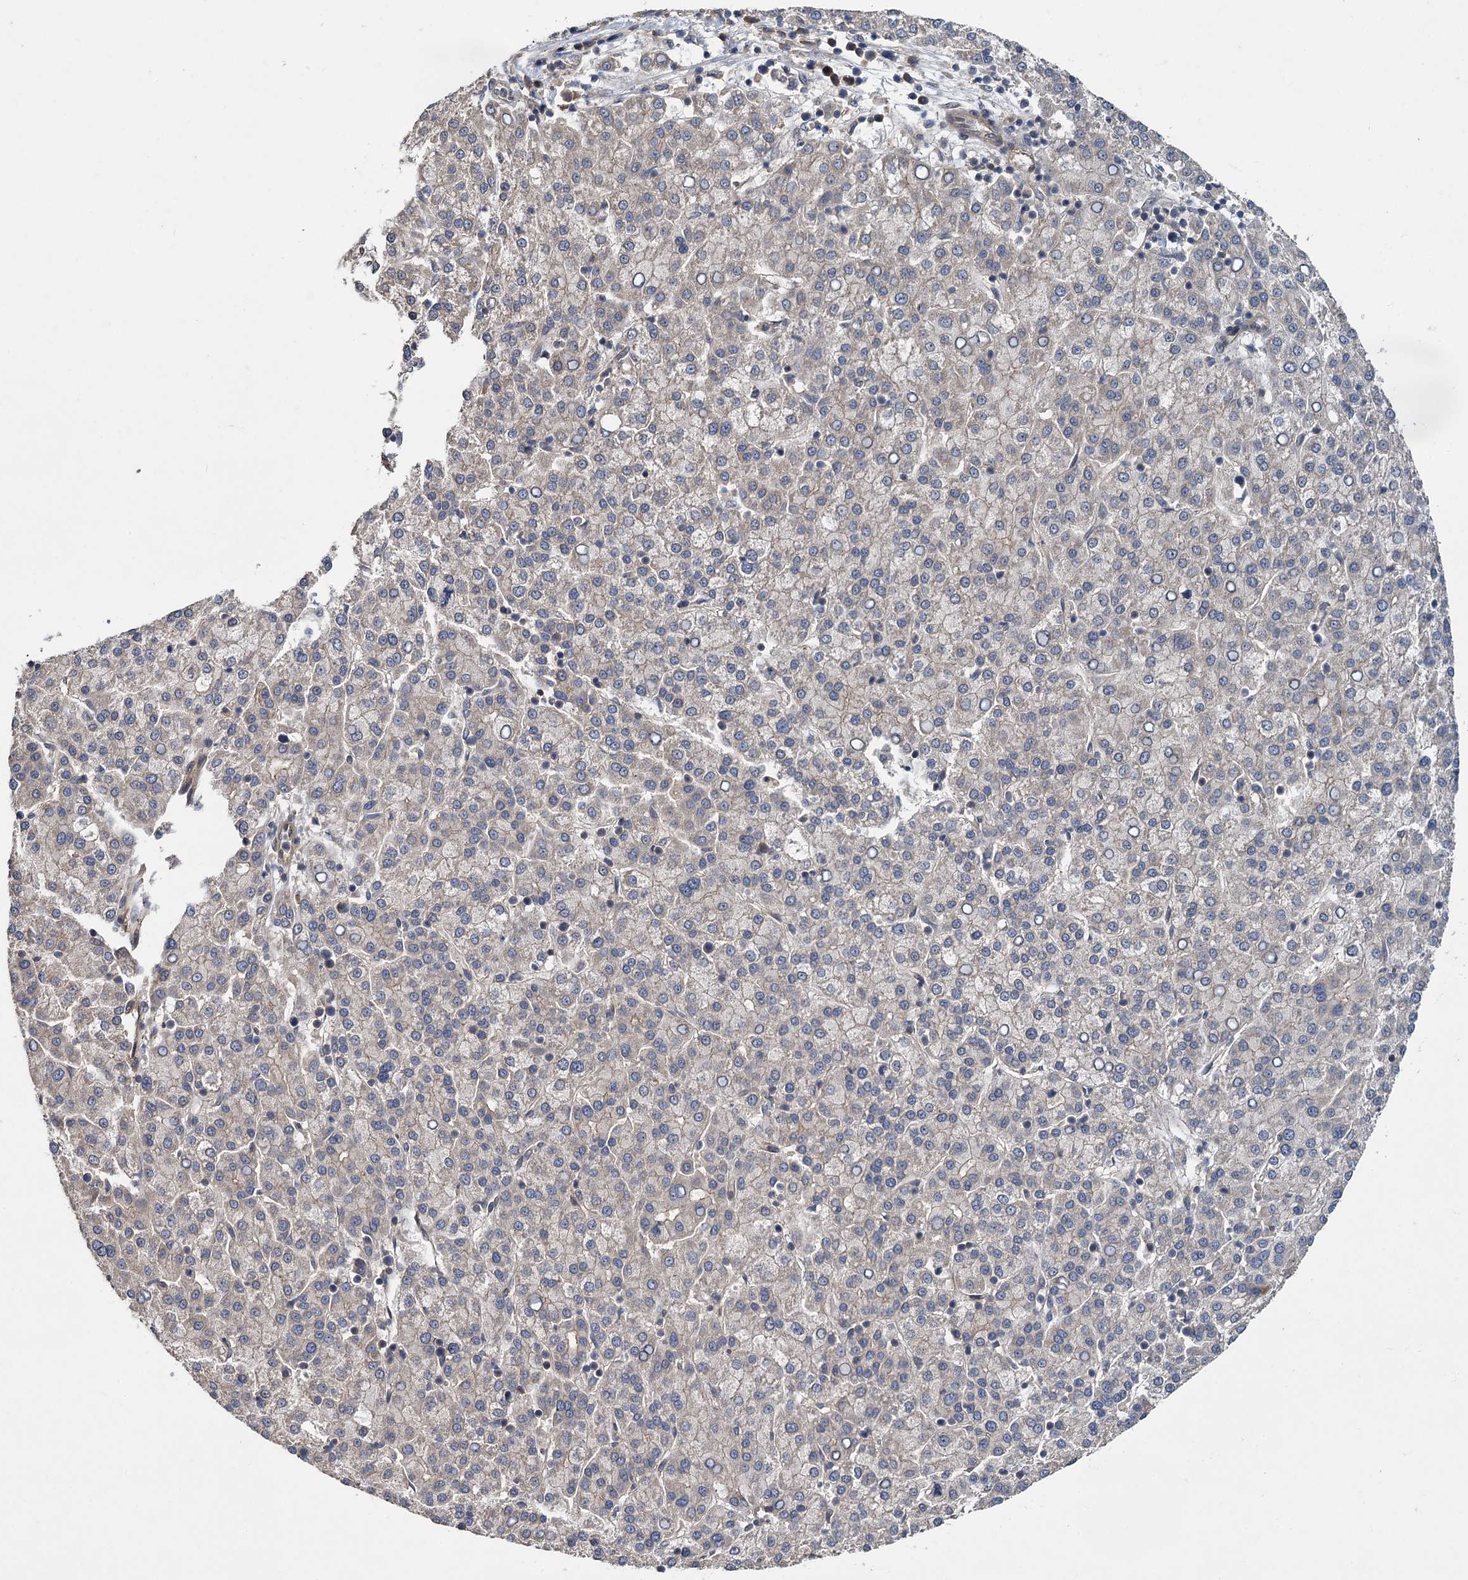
{"staining": {"intensity": "negative", "quantity": "none", "location": "none"}, "tissue": "liver cancer", "cell_type": "Tumor cells", "image_type": "cancer", "snomed": [{"axis": "morphology", "description": "Carcinoma, Hepatocellular, NOS"}, {"axis": "topography", "description": "Liver"}], "caption": "DAB (3,3'-diaminobenzidine) immunohistochemical staining of human liver cancer exhibits no significant staining in tumor cells.", "gene": "ZNF324", "patient": {"sex": "female", "age": 58}}